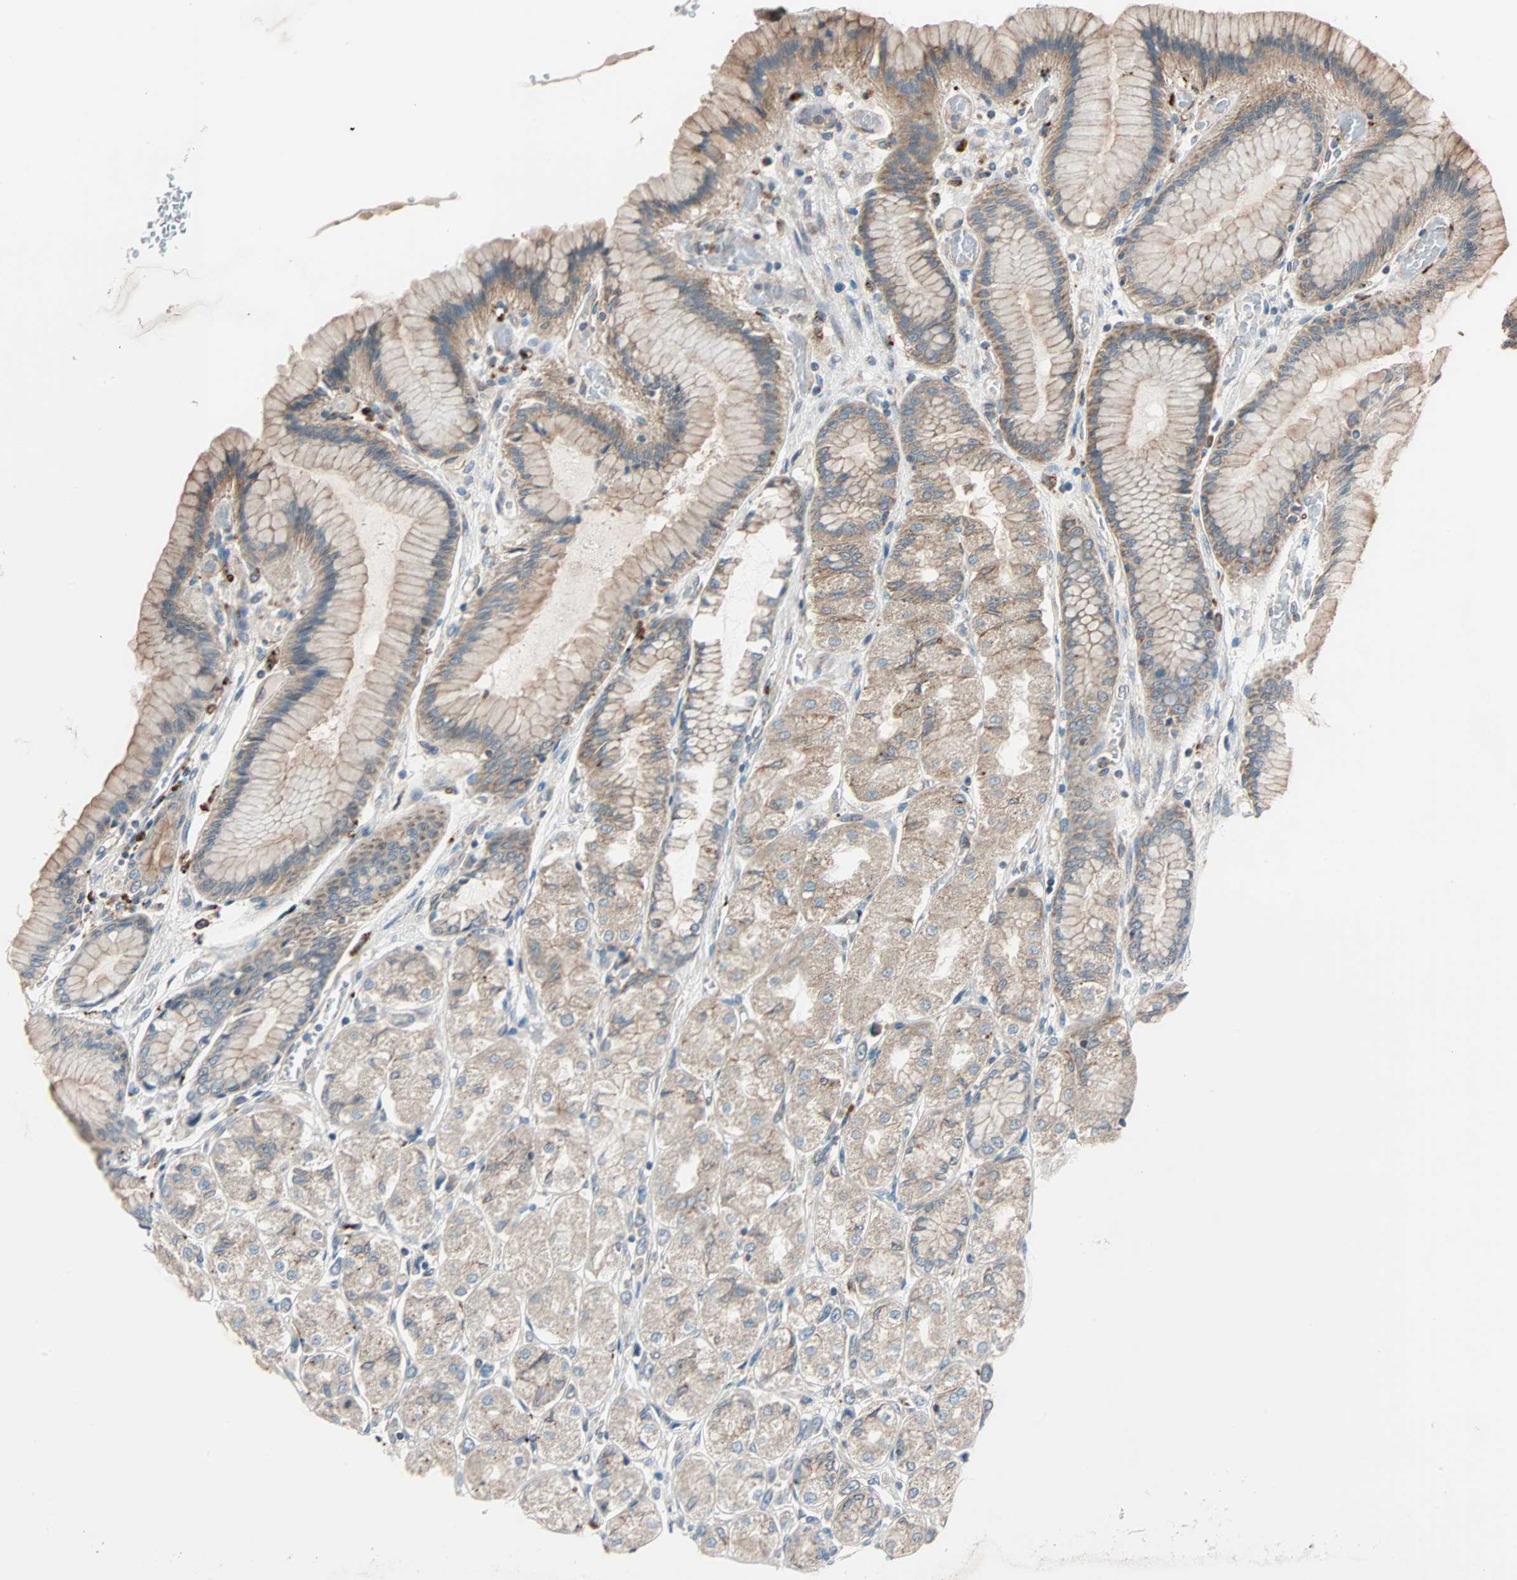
{"staining": {"intensity": "moderate", "quantity": ">75%", "location": "cytoplasmic/membranous"}, "tissue": "stomach", "cell_type": "Glandular cells", "image_type": "normal", "snomed": [{"axis": "morphology", "description": "Normal tissue, NOS"}, {"axis": "morphology", "description": "Adenocarcinoma, NOS"}, {"axis": "topography", "description": "Stomach"}, {"axis": "topography", "description": "Stomach, lower"}], "caption": "Immunohistochemical staining of normal human stomach demonstrates >75% levels of moderate cytoplasmic/membranous protein positivity in about >75% of glandular cells.", "gene": "PHYH", "patient": {"sex": "female", "age": 65}}